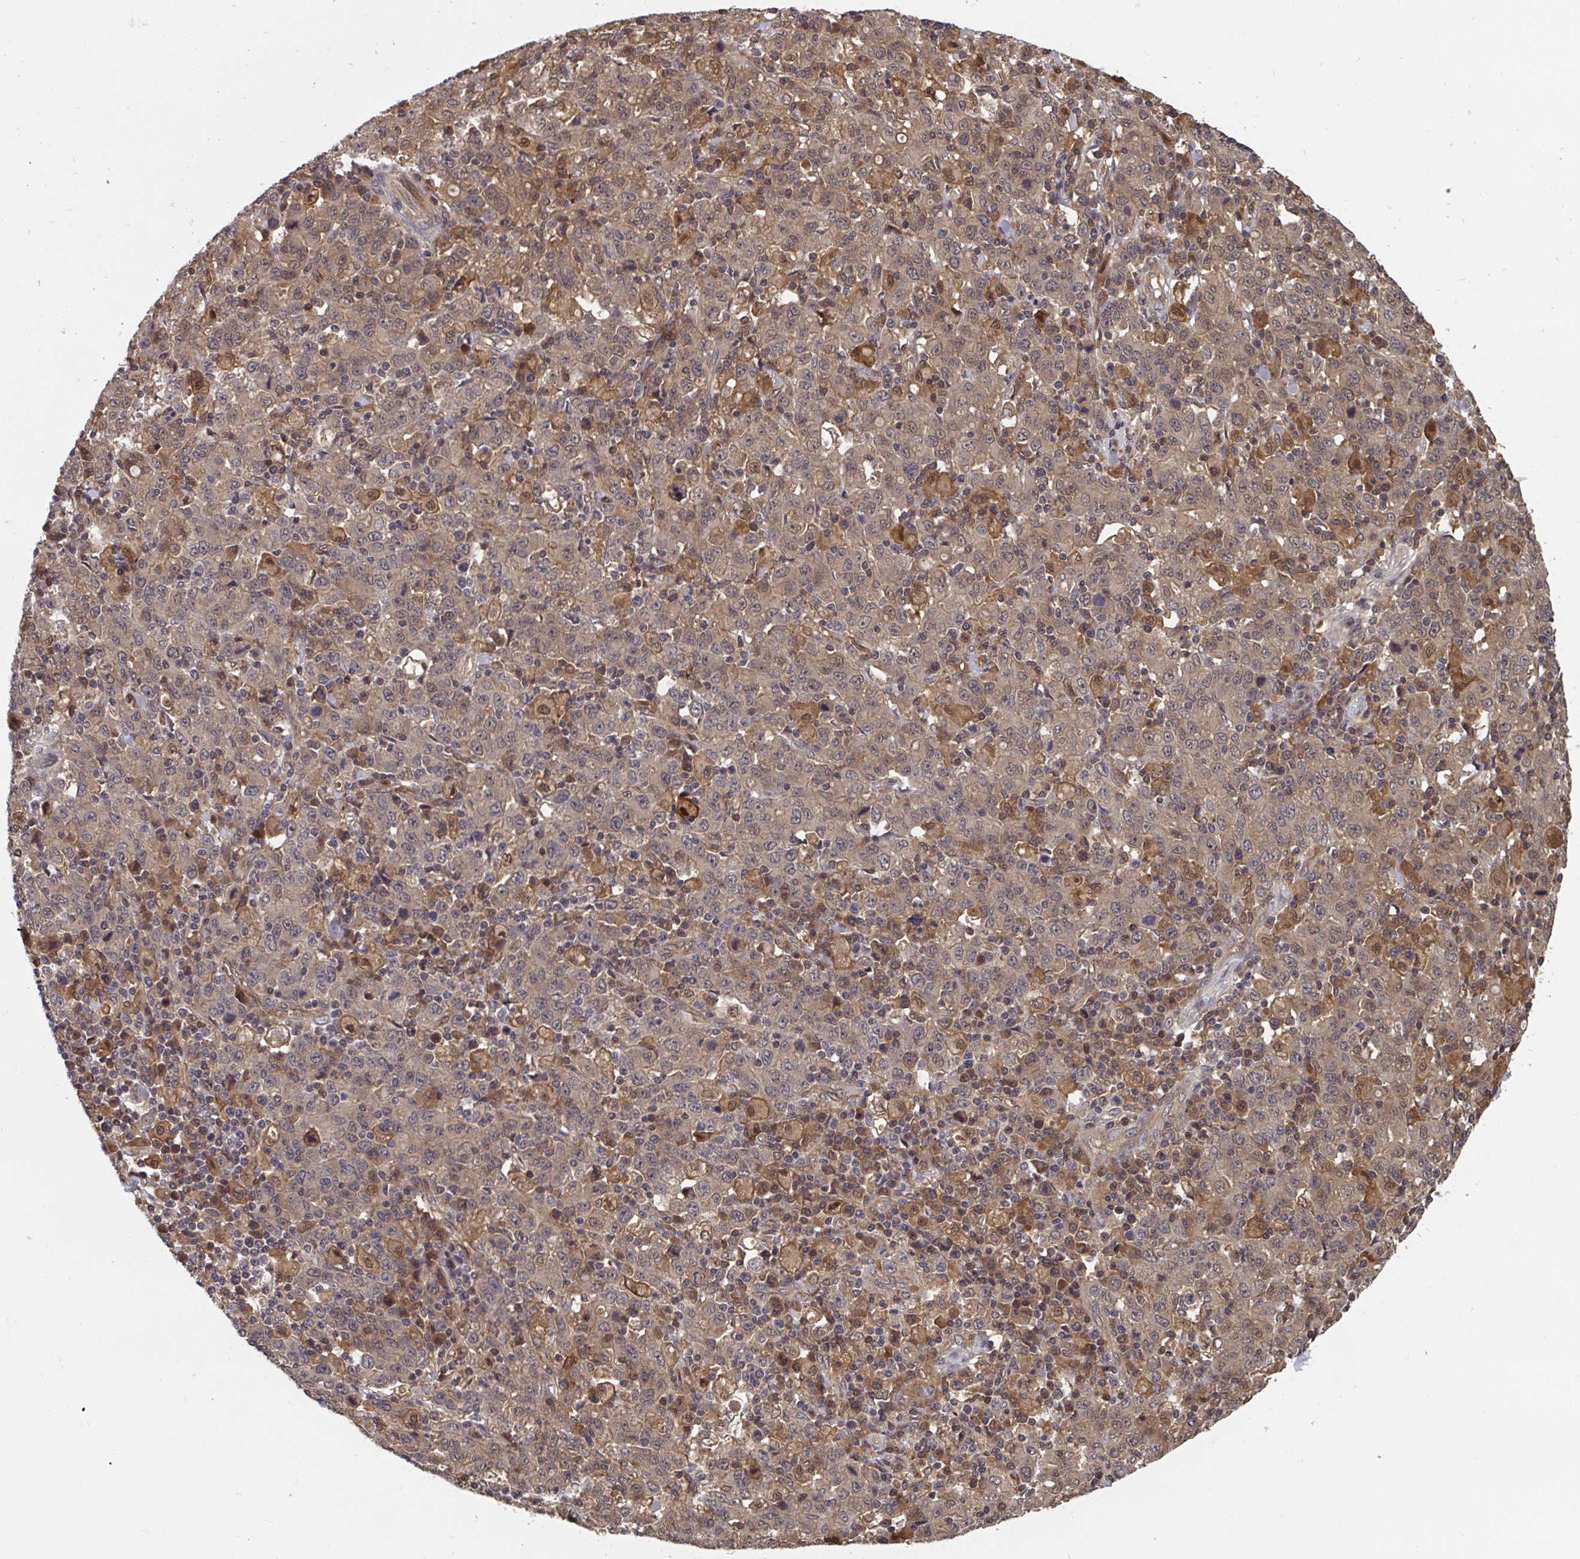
{"staining": {"intensity": "weak", "quantity": ">75%", "location": "cytoplasmic/membranous,nuclear"}, "tissue": "stomach cancer", "cell_type": "Tumor cells", "image_type": "cancer", "snomed": [{"axis": "morphology", "description": "Adenocarcinoma, NOS"}, {"axis": "topography", "description": "Stomach, upper"}], "caption": "Immunohistochemical staining of human stomach cancer (adenocarcinoma) displays low levels of weak cytoplasmic/membranous and nuclear expression in approximately >75% of tumor cells.", "gene": "TIGAR", "patient": {"sex": "male", "age": 69}}